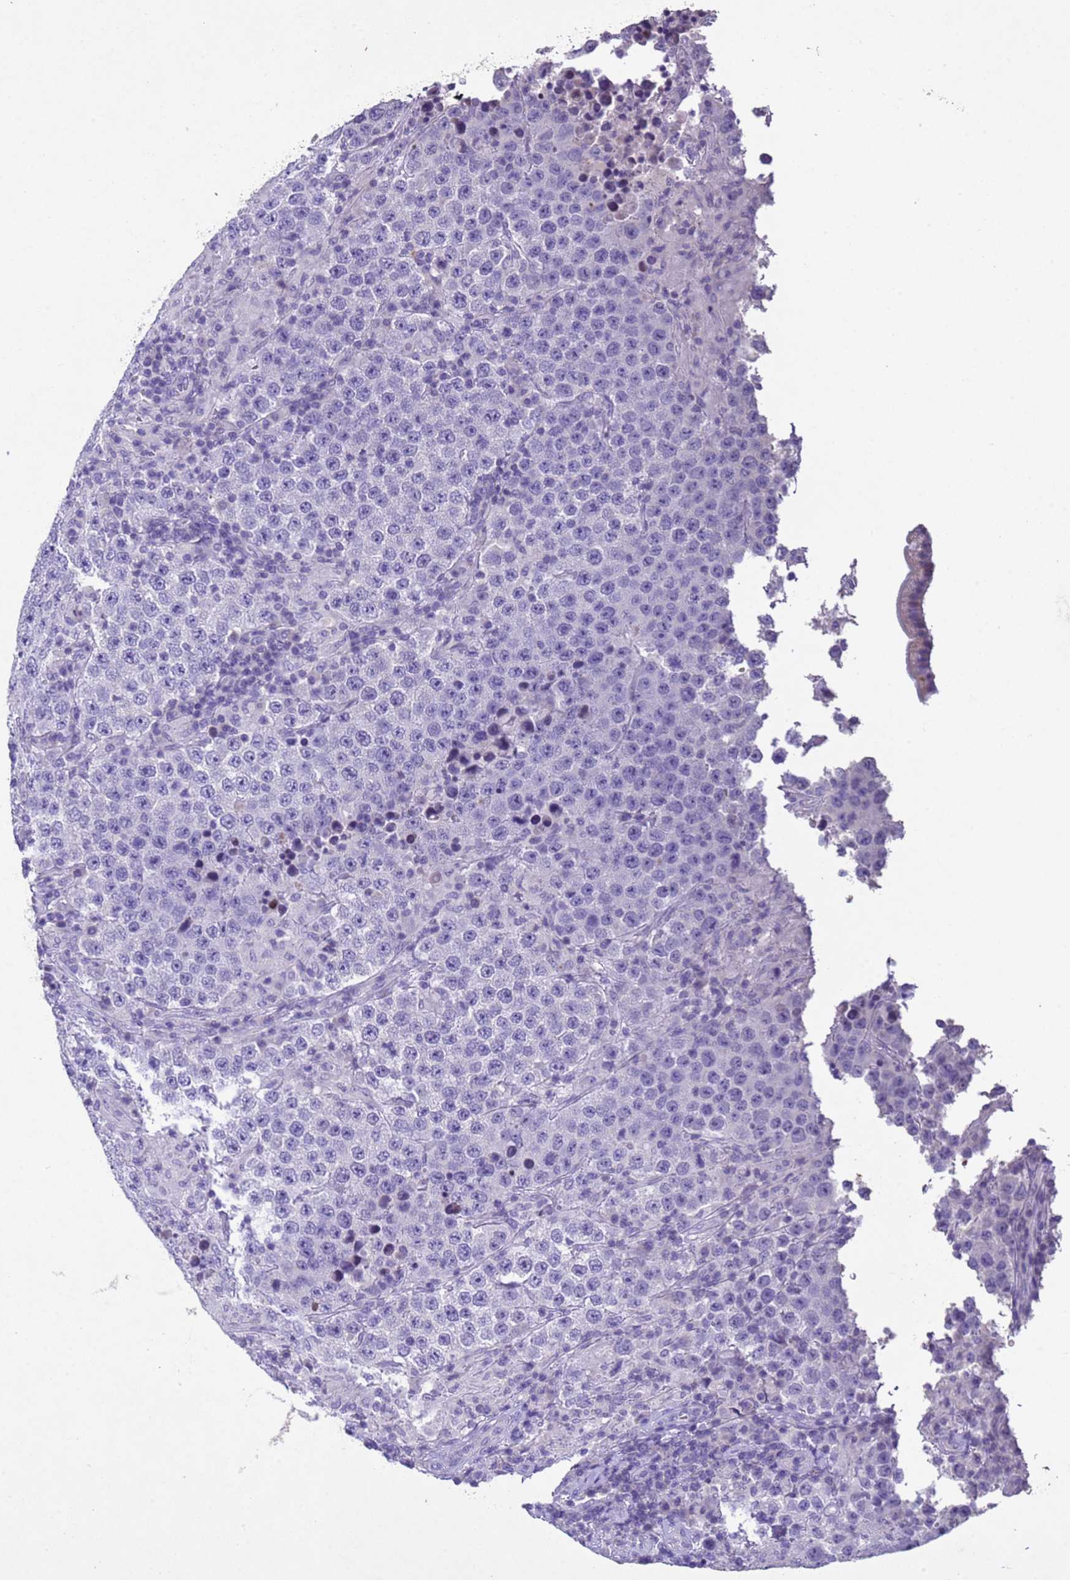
{"staining": {"intensity": "negative", "quantity": "none", "location": "none"}, "tissue": "testis cancer", "cell_type": "Tumor cells", "image_type": "cancer", "snomed": [{"axis": "morphology", "description": "Normal tissue, NOS"}, {"axis": "morphology", "description": "Urothelial carcinoma, High grade"}, {"axis": "morphology", "description": "Seminoma, NOS"}, {"axis": "morphology", "description": "Carcinoma, Embryonal, NOS"}, {"axis": "topography", "description": "Urinary bladder"}, {"axis": "topography", "description": "Testis"}], "caption": "Immunohistochemistry (IHC) of urothelial carcinoma (high-grade) (testis) demonstrates no staining in tumor cells.", "gene": "NLRP11", "patient": {"sex": "male", "age": 41}}